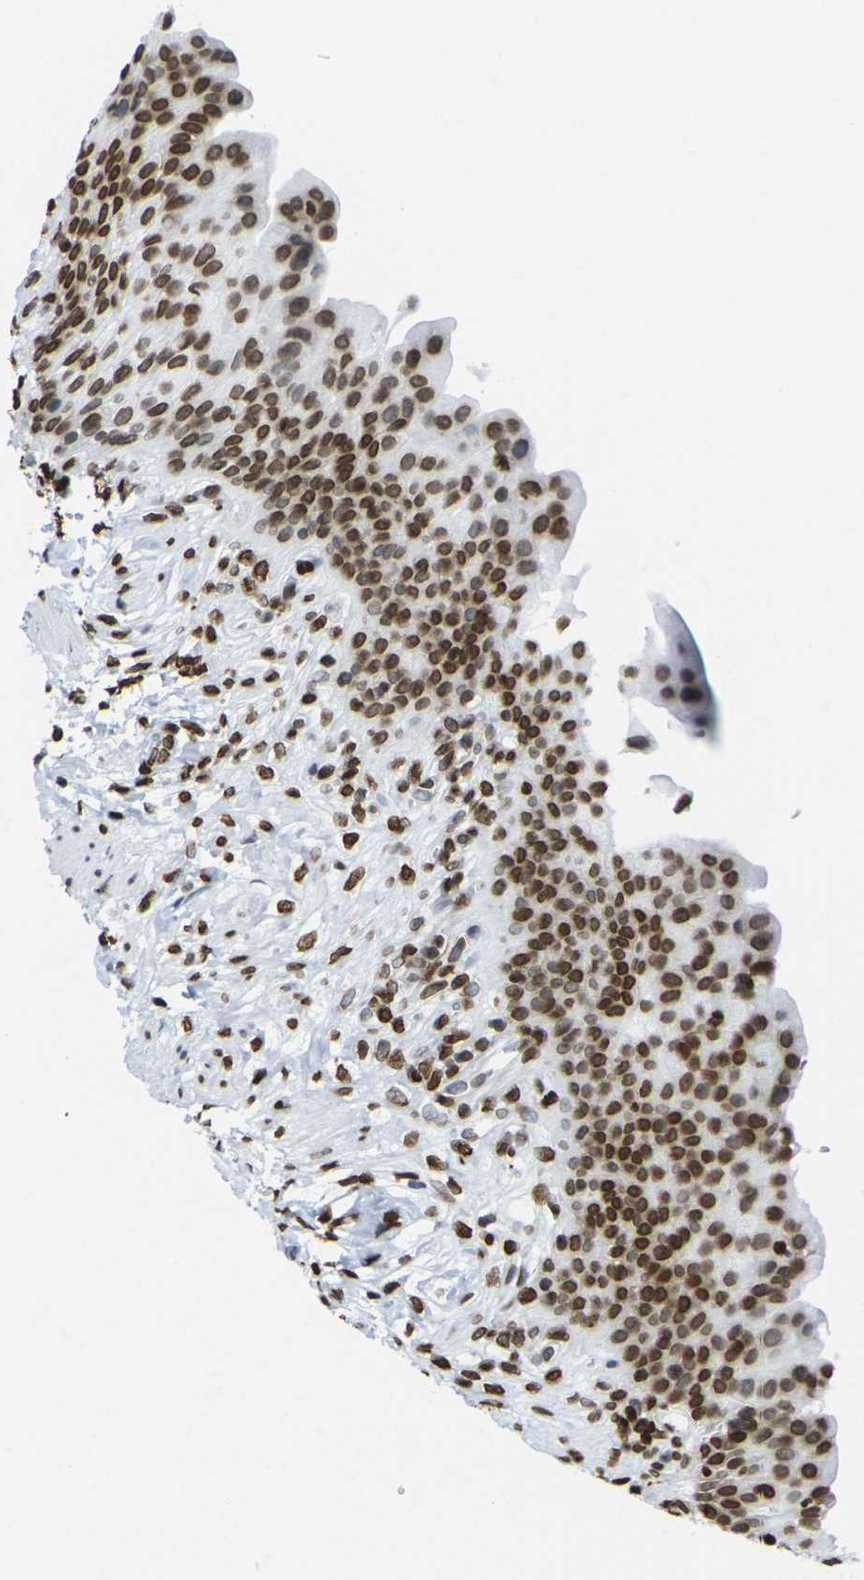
{"staining": {"intensity": "strong", "quantity": ">75%", "location": "cytoplasmic/membranous,nuclear"}, "tissue": "urinary bladder", "cell_type": "Urothelial cells", "image_type": "normal", "snomed": [{"axis": "morphology", "description": "Normal tissue, NOS"}, {"axis": "topography", "description": "Urinary bladder"}], "caption": "Immunohistochemistry staining of normal urinary bladder, which reveals high levels of strong cytoplasmic/membranous,nuclear staining in about >75% of urothelial cells indicating strong cytoplasmic/membranous,nuclear protein expression. The staining was performed using DAB (brown) for protein detection and nuclei were counterstained in hematoxylin (blue).", "gene": "H2AC21", "patient": {"sex": "female", "age": 79}}